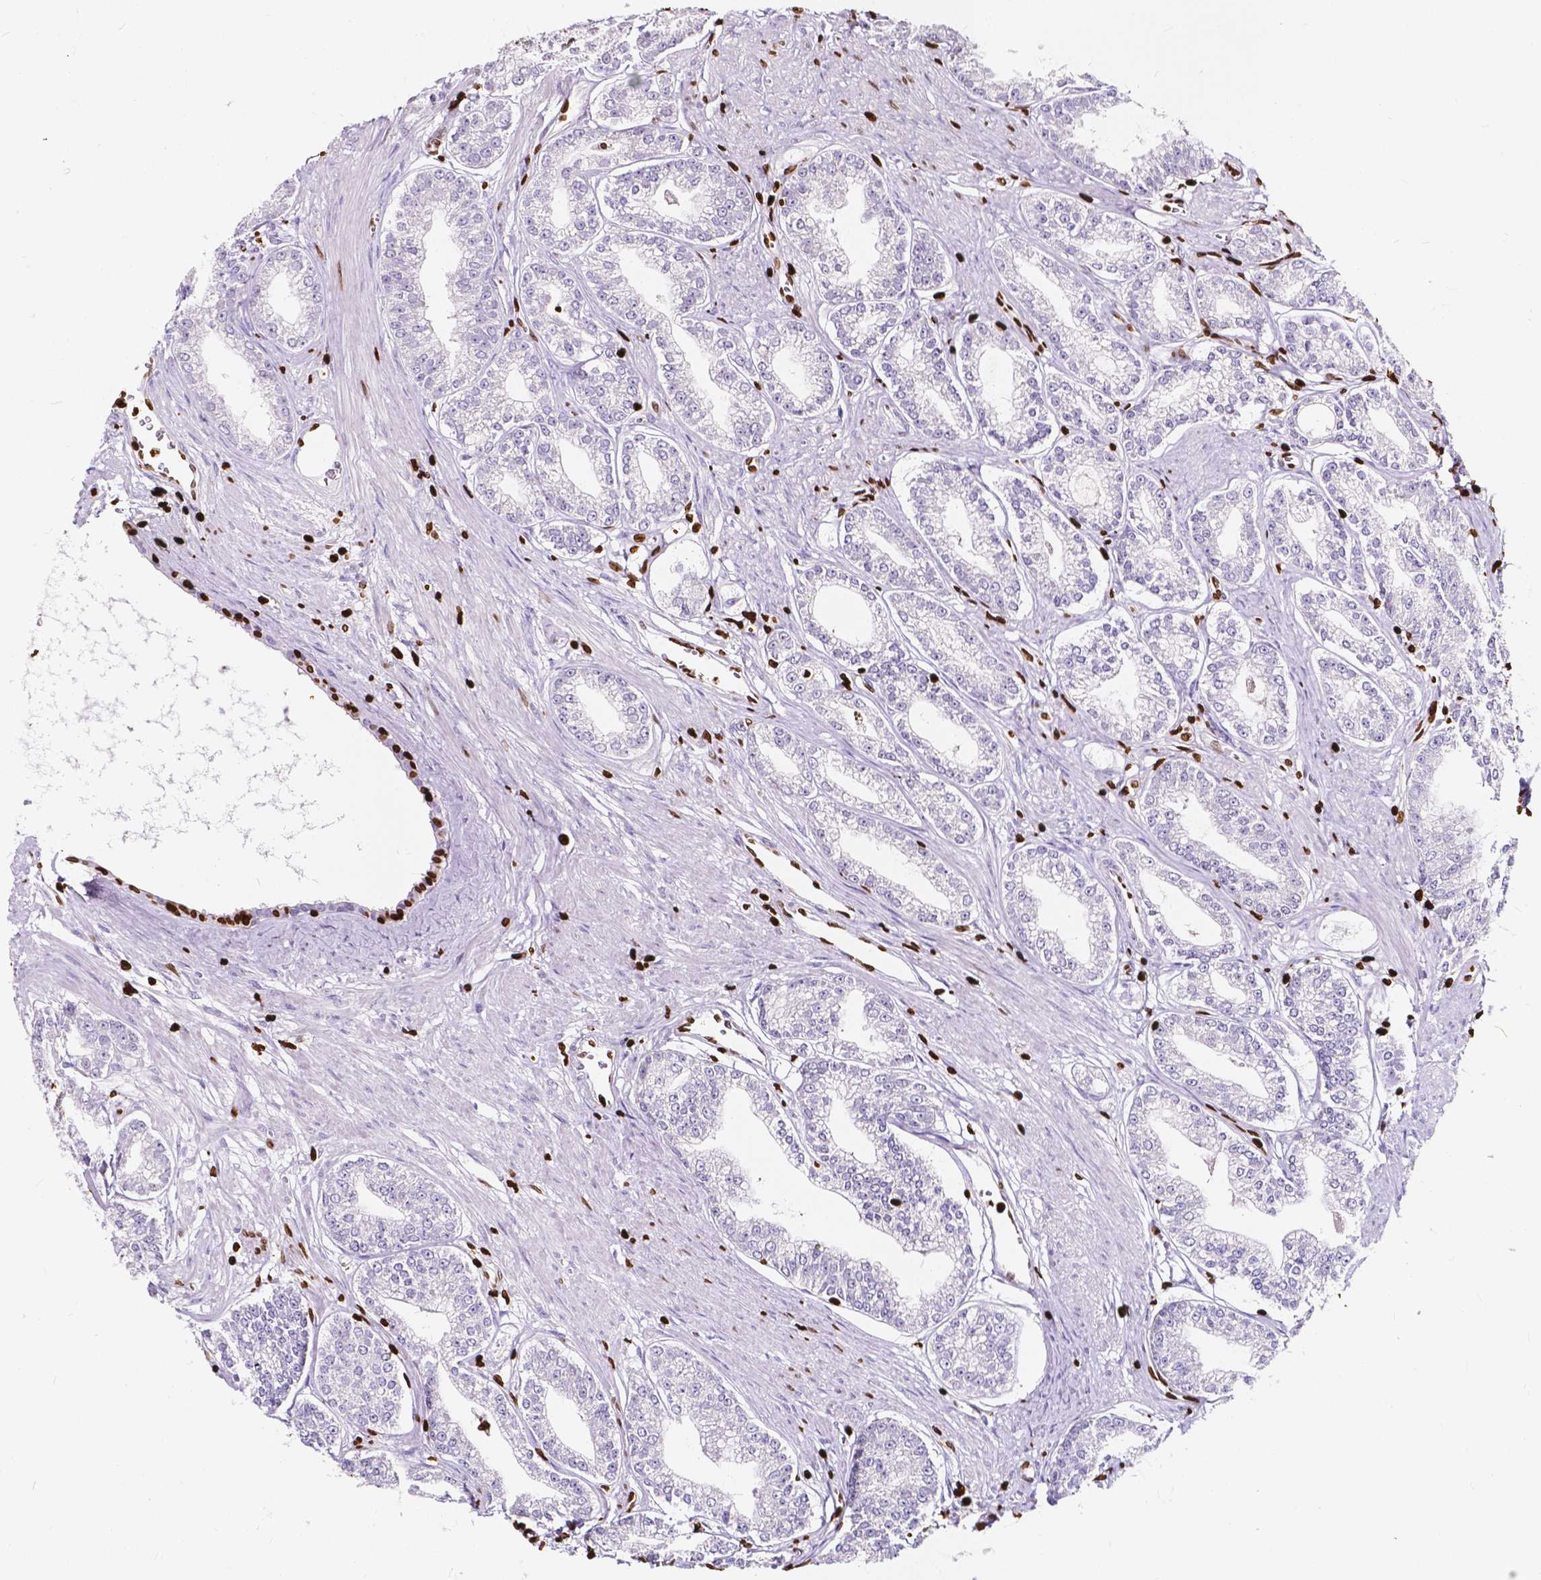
{"staining": {"intensity": "negative", "quantity": "none", "location": "none"}, "tissue": "prostate cancer", "cell_type": "Tumor cells", "image_type": "cancer", "snomed": [{"axis": "morphology", "description": "Adenocarcinoma, NOS"}, {"axis": "topography", "description": "Prostate"}], "caption": "DAB immunohistochemical staining of human prostate cancer displays no significant expression in tumor cells. (Immunohistochemistry, brightfield microscopy, high magnification).", "gene": "CBY3", "patient": {"sex": "male", "age": 71}}